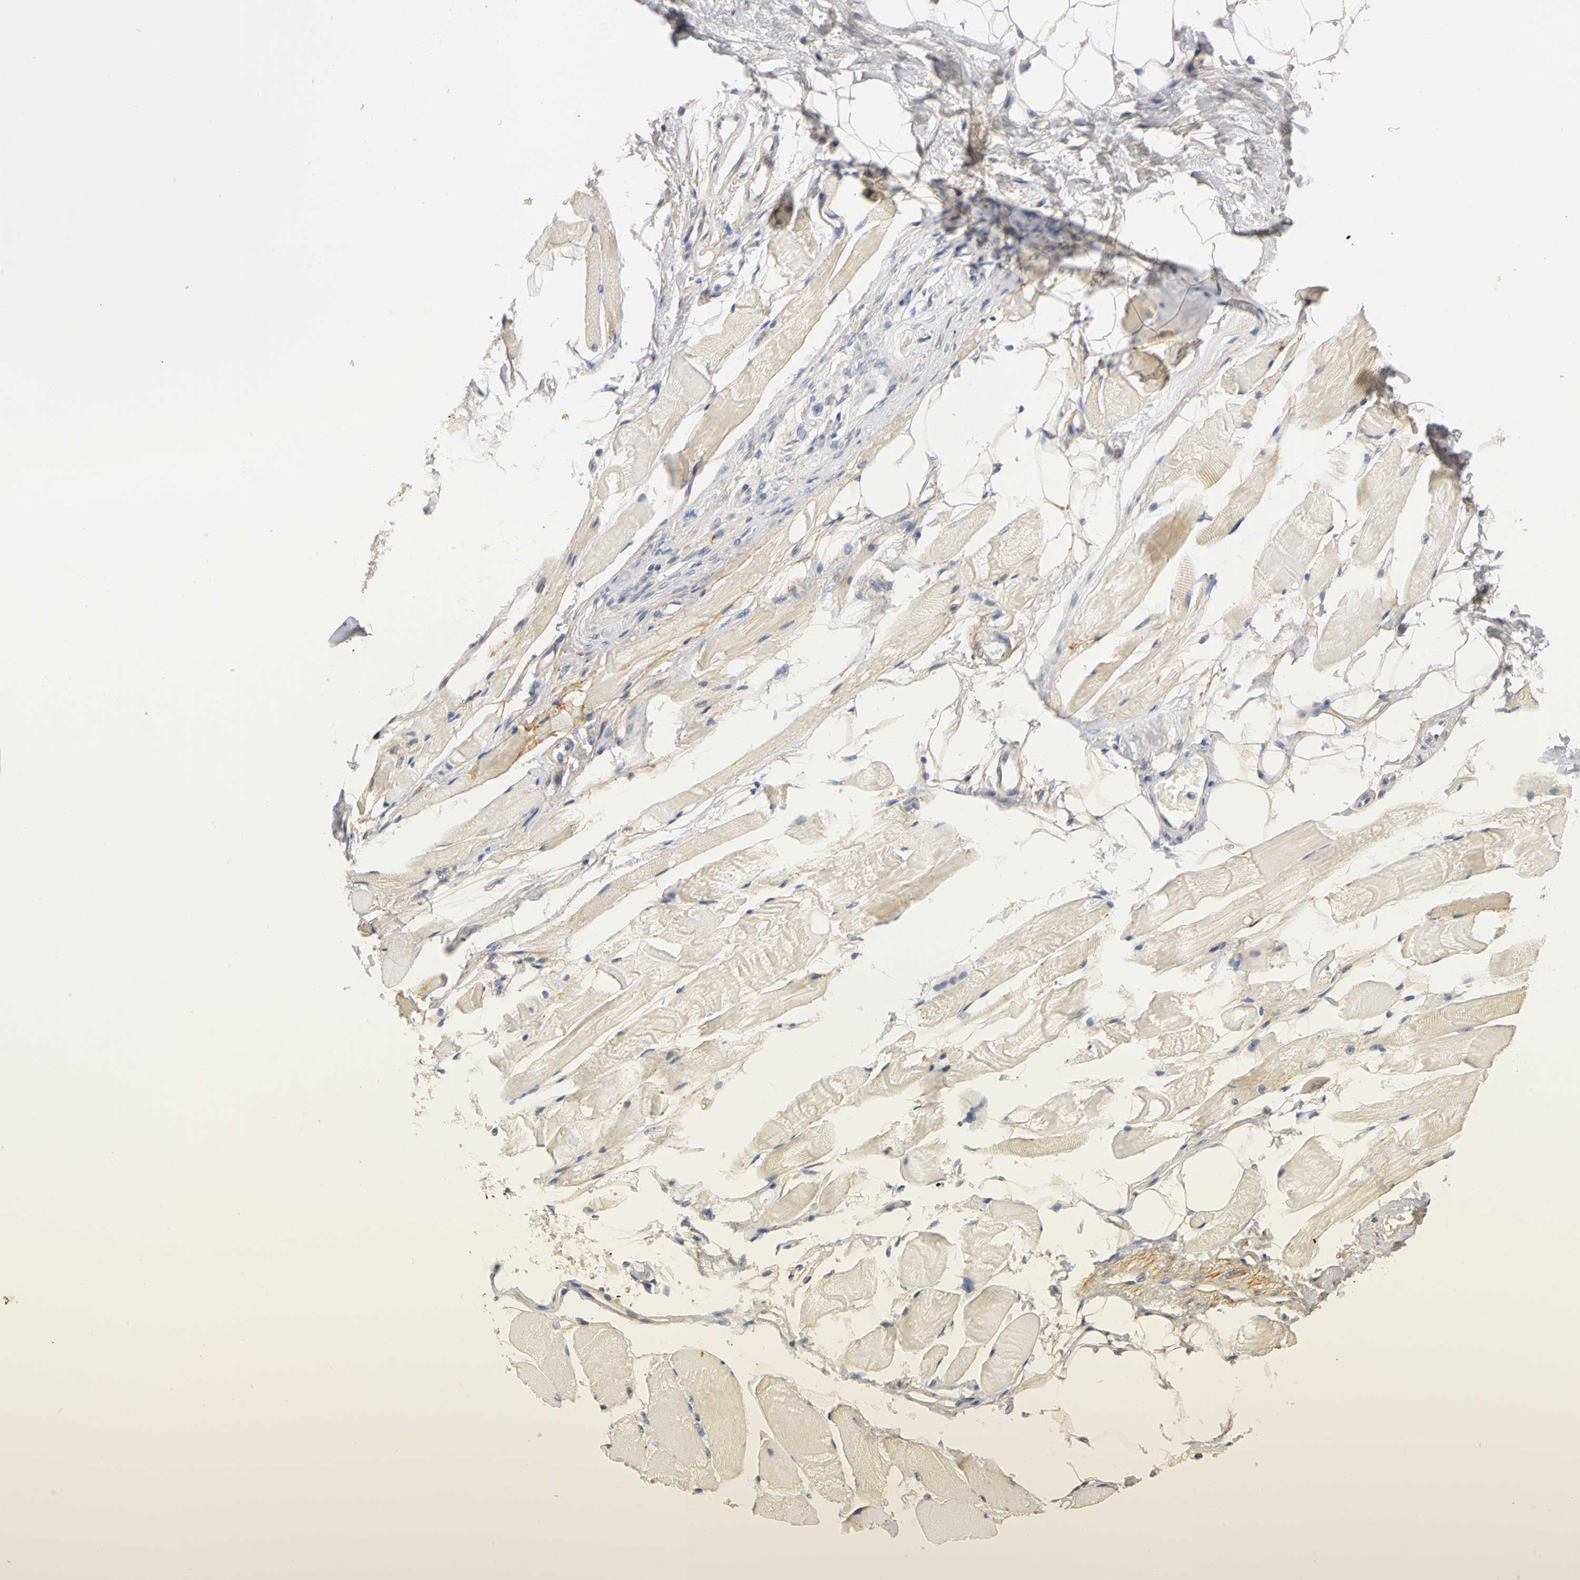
{"staining": {"intensity": "weak", "quantity": "25%-75%", "location": "cytoplasmic/membranous"}, "tissue": "skeletal muscle", "cell_type": "Myocytes", "image_type": "normal", "snomed": [{"axis": "morphology", "description": "Normal tissue, NOS"}, {"axis": "topography", "description": "Skeletal muscle"}, {"axis": "topography", "description": "Peripheral nerve tissue"}], "caption": "Myocytes reveal low levels of weak cytoplasmic/membranous staining in approximately 25%-75% of cells in unremarkable human skeletal muscle. (brown staining indicates protein expression, while blue staining denotes nuclei).", "gene": "PGR", "patient": {"sex": "female", "age": 84}}